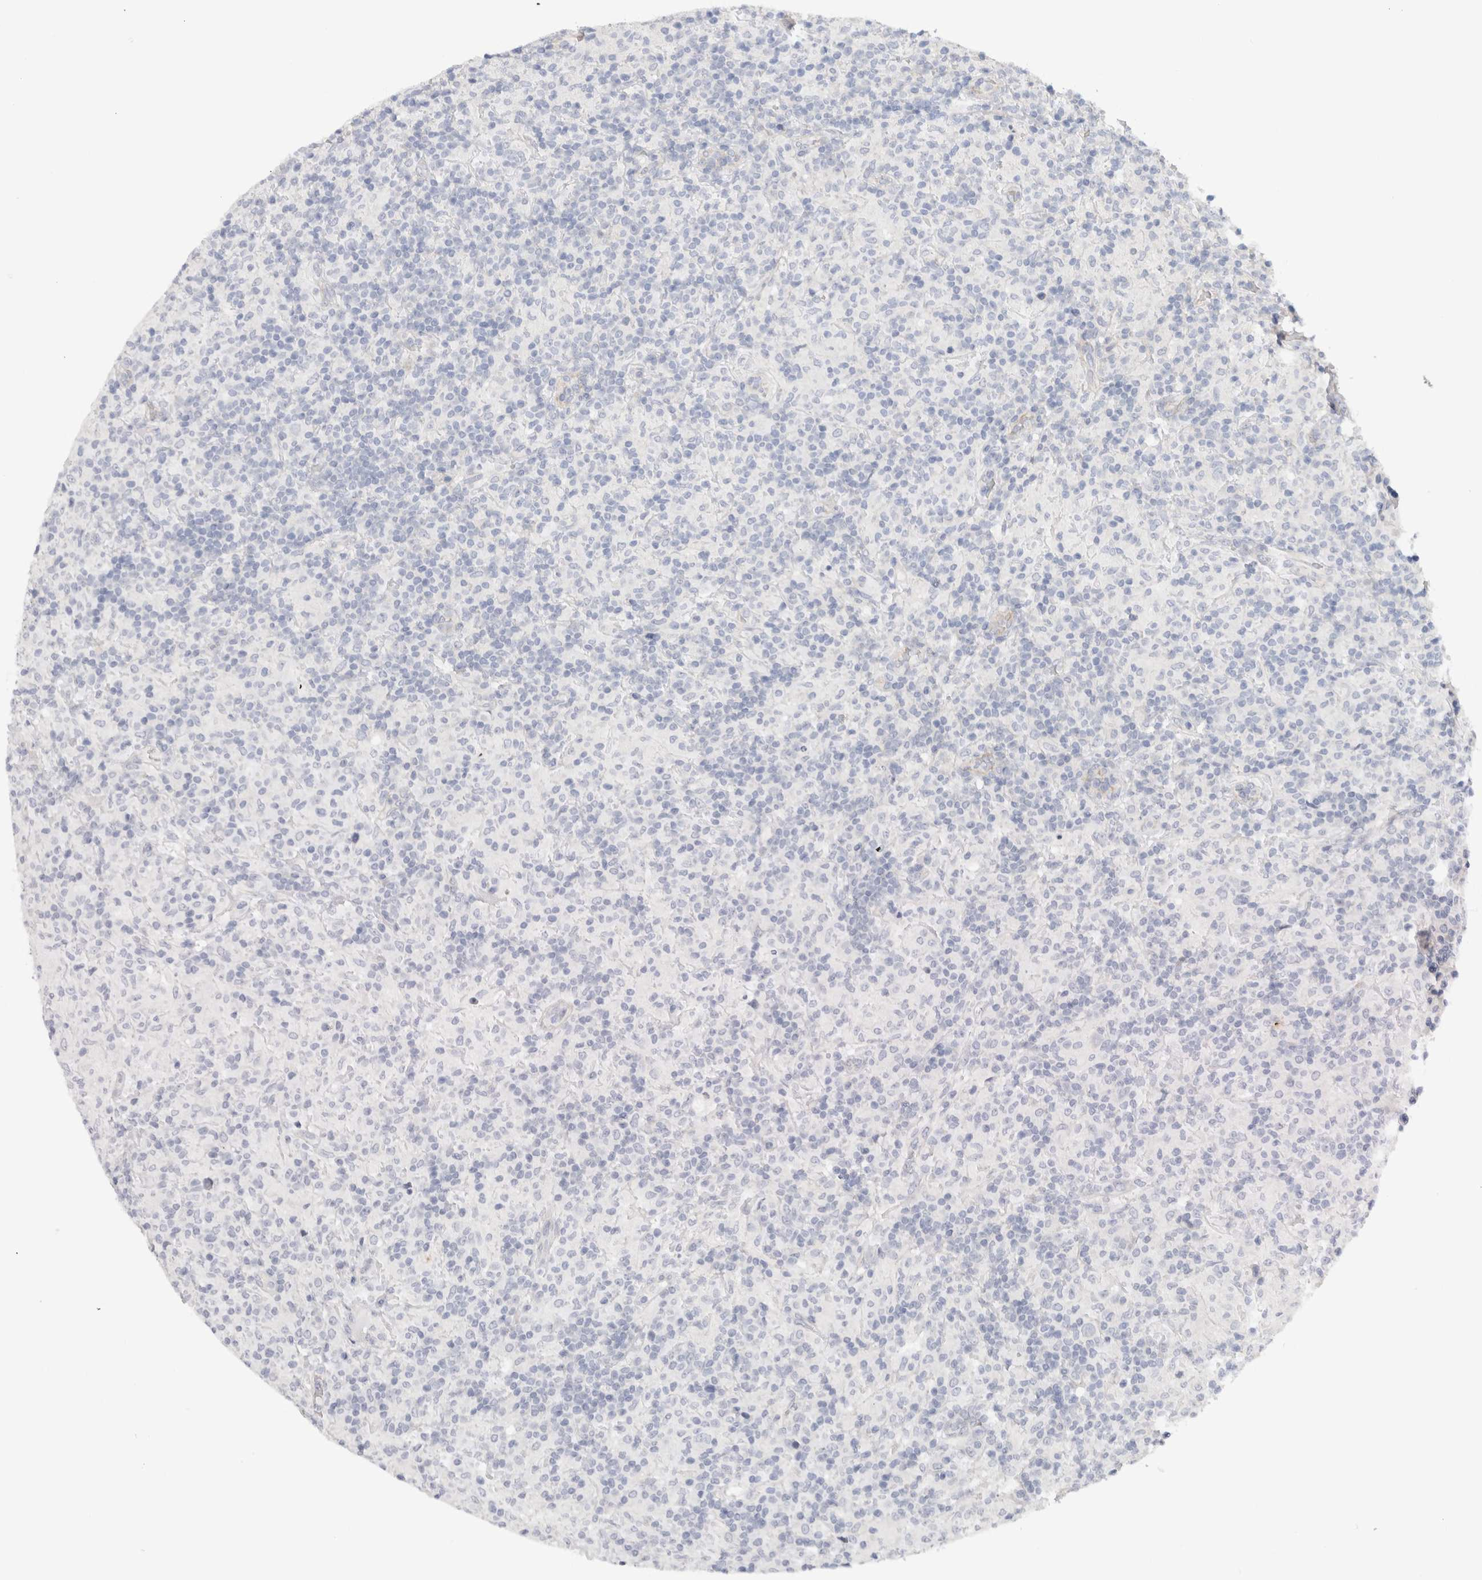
{"staining": {"intensity": "negative", "quantity": "none", "location": "none"}, "tissue": "lymphoma", "cell_type": "Tumor cells", "image_type": "cancer", "snomed": [{"axis": "morphology", "description": "Hodgkin's disease, NOS"}, {"axis": "topography", "description": "Lymph node"}], "caption": "Immunohistochemical staining of lymphoma shows no significant staining in tumor cells.", "gene": "AFP", "patient": {"sex": "male", "age": 70}}